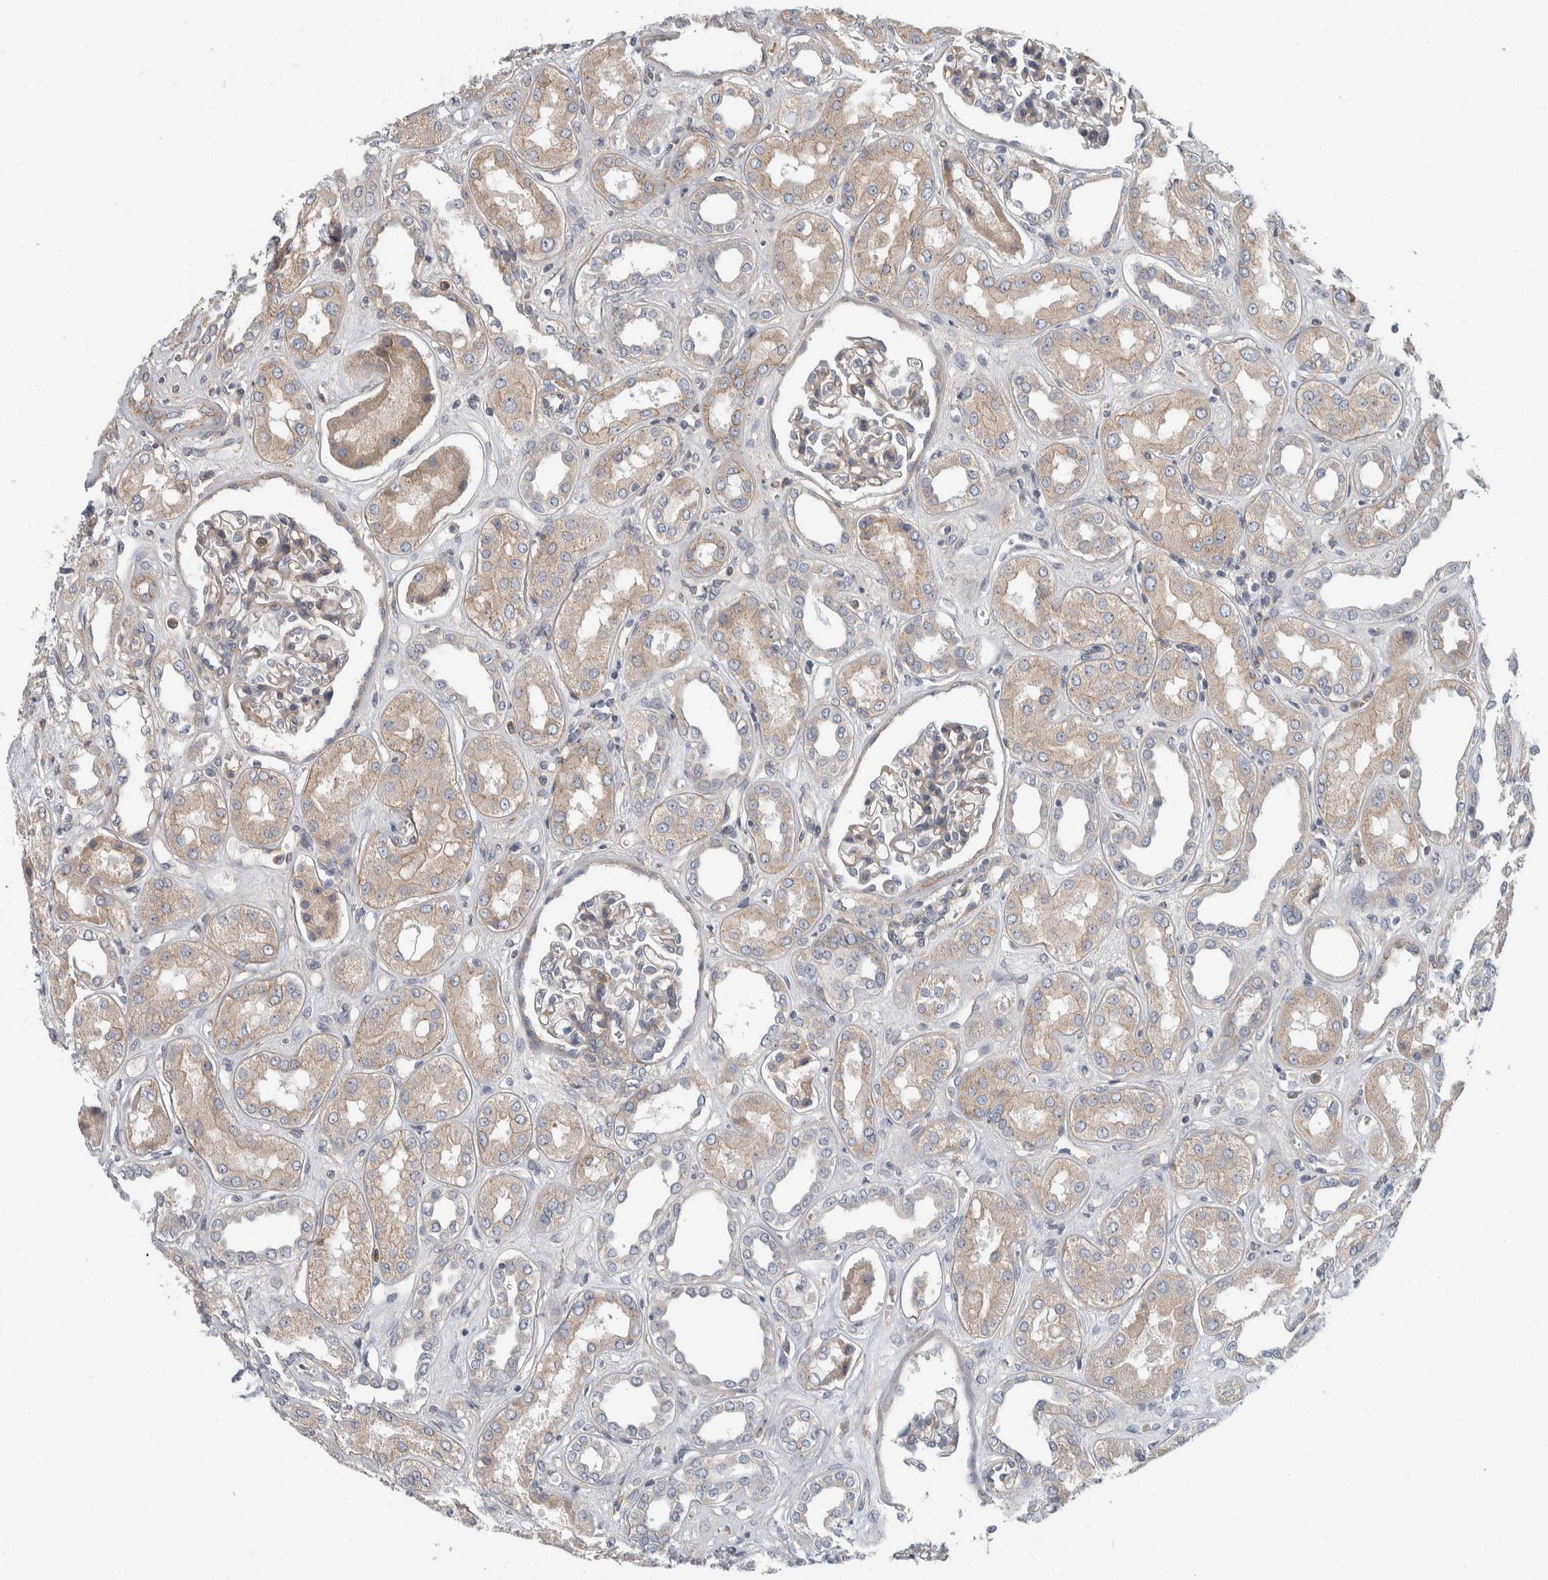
{"staining": {"intensity": "weak", "quantity": "<25%", "location": "cytoplasmic/membranous"}, "tissue": "kidney", "cell_type": "Cells in glomeruli", "image_type": "normal", "snomed": [{"axis": "morphology", "description": "Normal tissue, NOS"}, {"axis": "topography", "description": "Kidney"}], "caption": "High power microscopy micrograph of an IHC histopathology image of benign kidney, revealing no significant expression in cells in glomeruli.", "gene": "KCNJ3", "patient": {"sex": "male", "age": 59}}